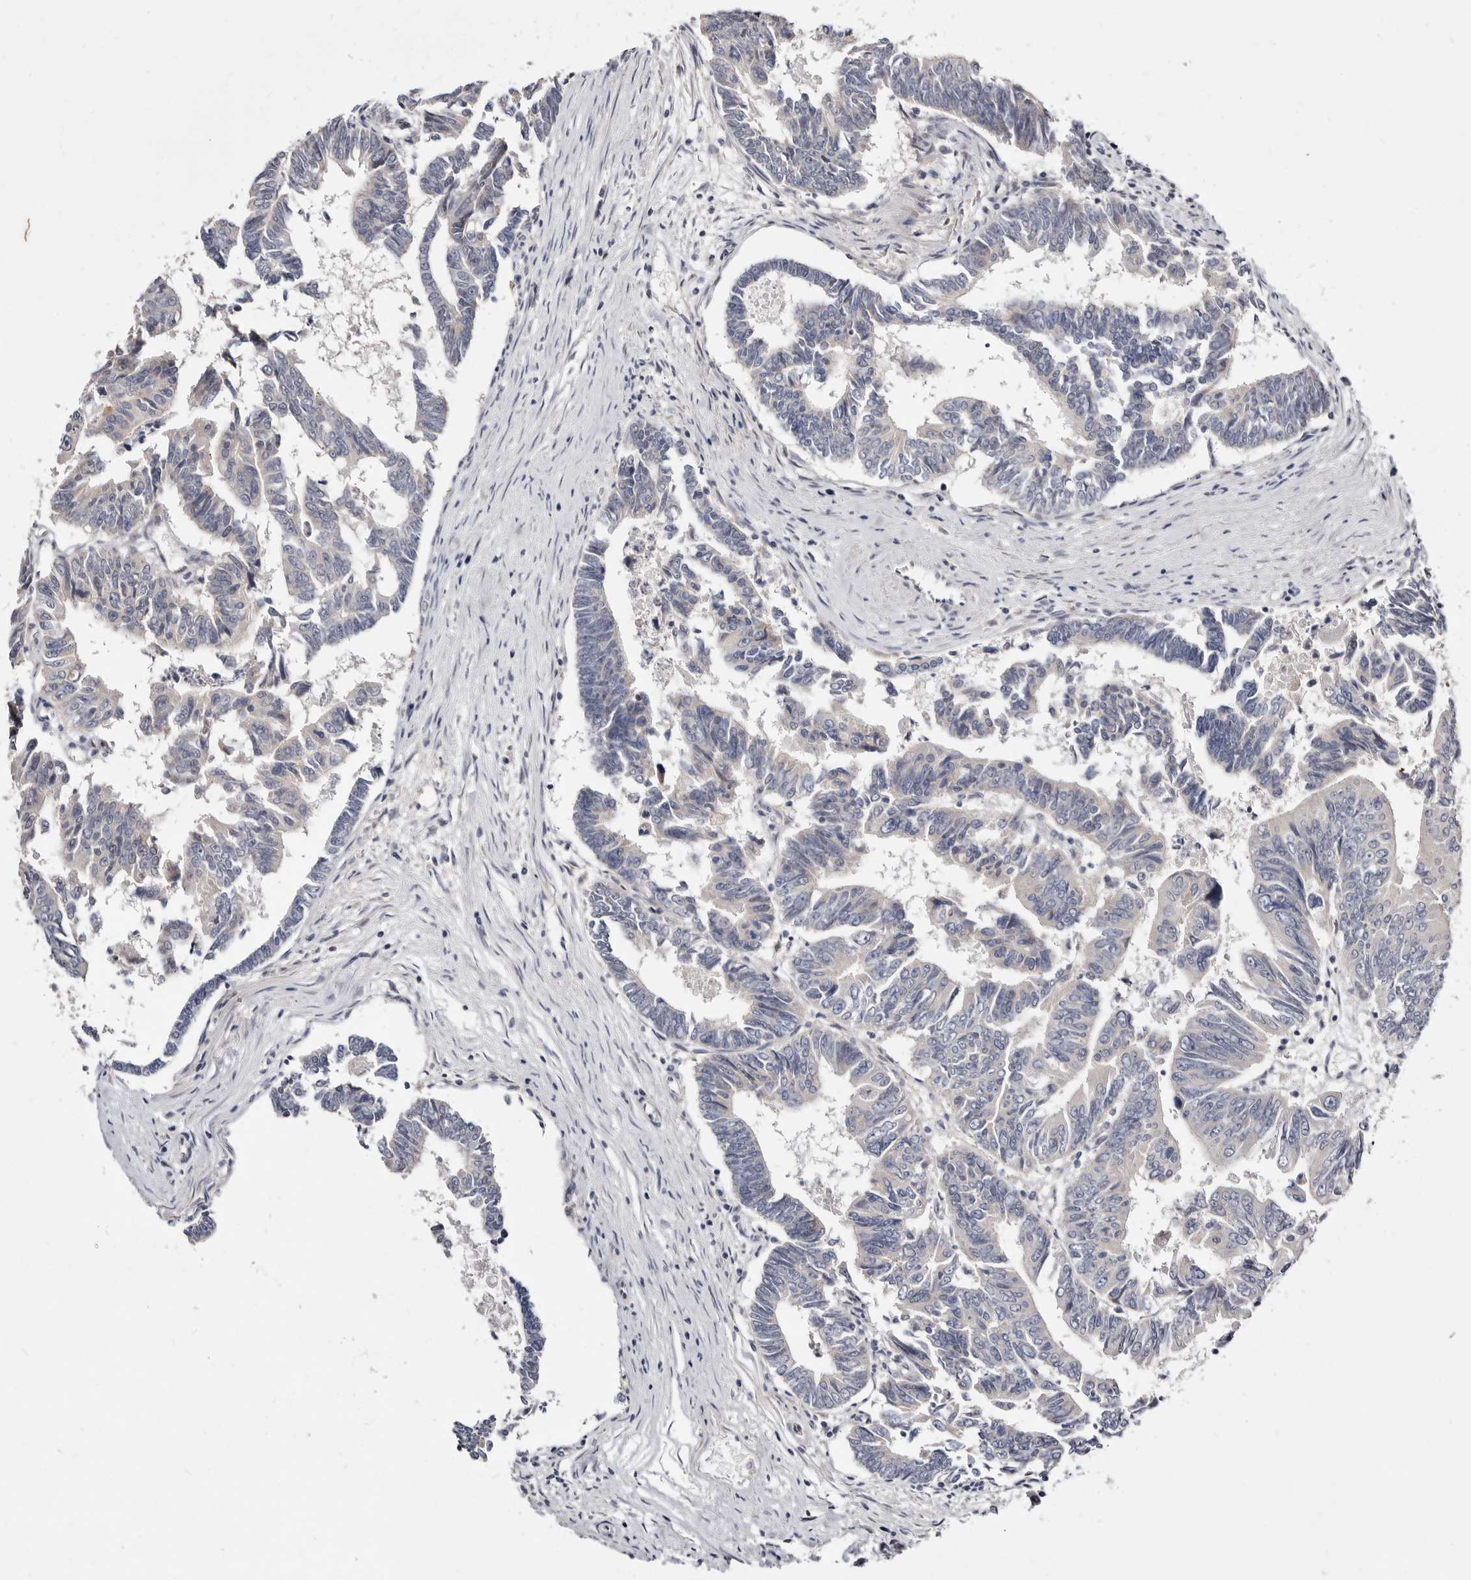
{"staining": {"intensity": "negative", "quantity": "none", "location": "none"}, "tissue": "colorectal cancer", "cell_type": "Tumor cells", "image_type": "cancer", "snomed": [{"axis": "morphology", "description": "Adenocarcinoma, NOS"}, {"axis": "topography", "description": "Rectum"}], "caption": "Protein analysis of adenocarcinoma (colorectal) exhibits no significant positivity in tumor cells.", "gene": "KLHL4", "patient": {"sex": "female", "age": 65}}